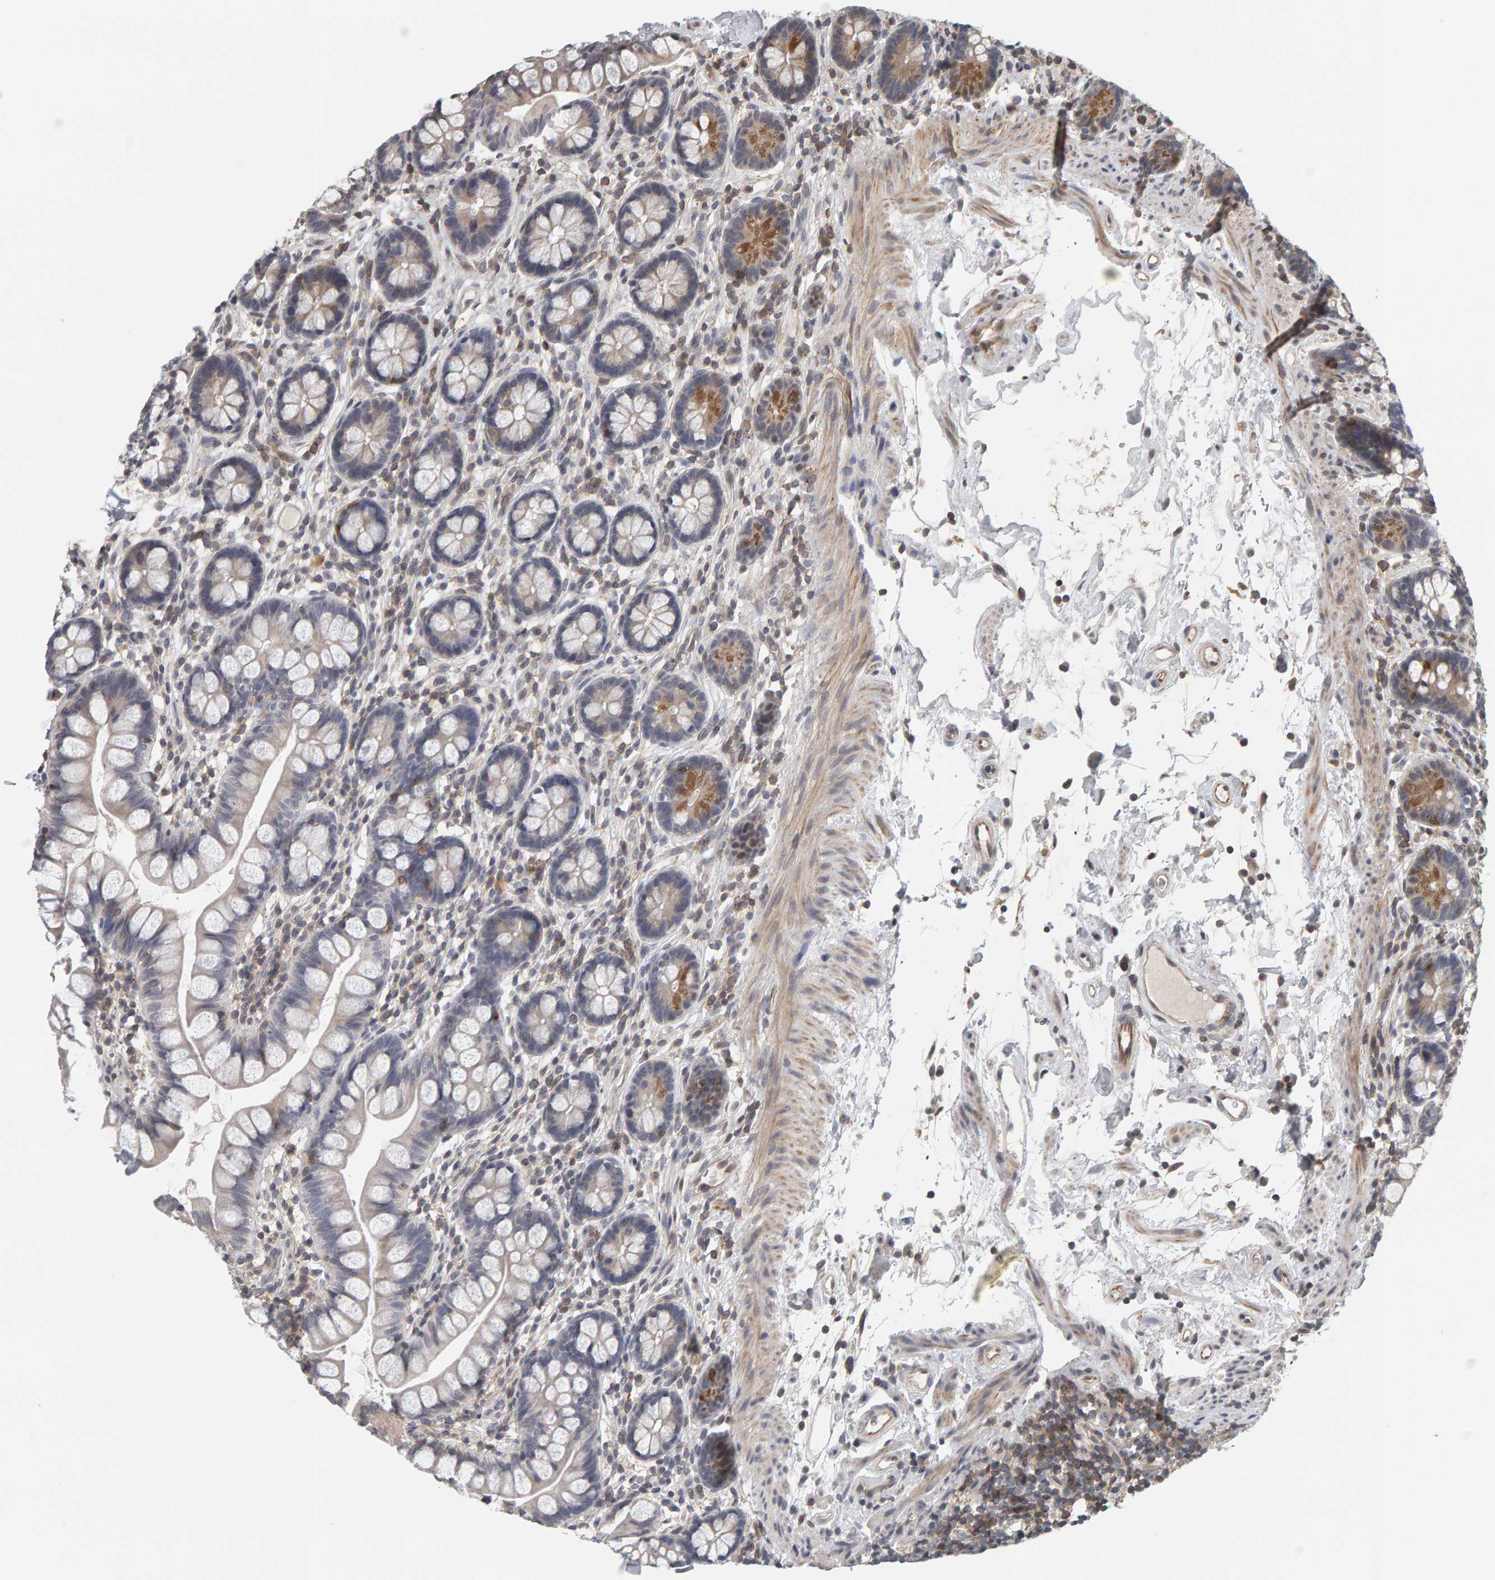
{"staining": {"intensity": "moderate", "quantity": "<25%", "location": "cytoplasmic/membranous"}, "tissue": "small intestine", "cell_type": "Glandular cells", "image_type": "normal", "snomed": [{"axis": "morphology", "description": "Normal tissue, NOS"}, {"axis": "topography", "description": "Small intestine"}], "caption": "Immunohistochemistry of unremarkable small intestine demonstrates low levels of moderate cytoplasmic/membranous staining in approximately <25% of glandular cells. The protein is shown in brown color, while the nuclei are stained blue.", "gene": "TEFM", "patient": {"sex": "female", "age": 84}}